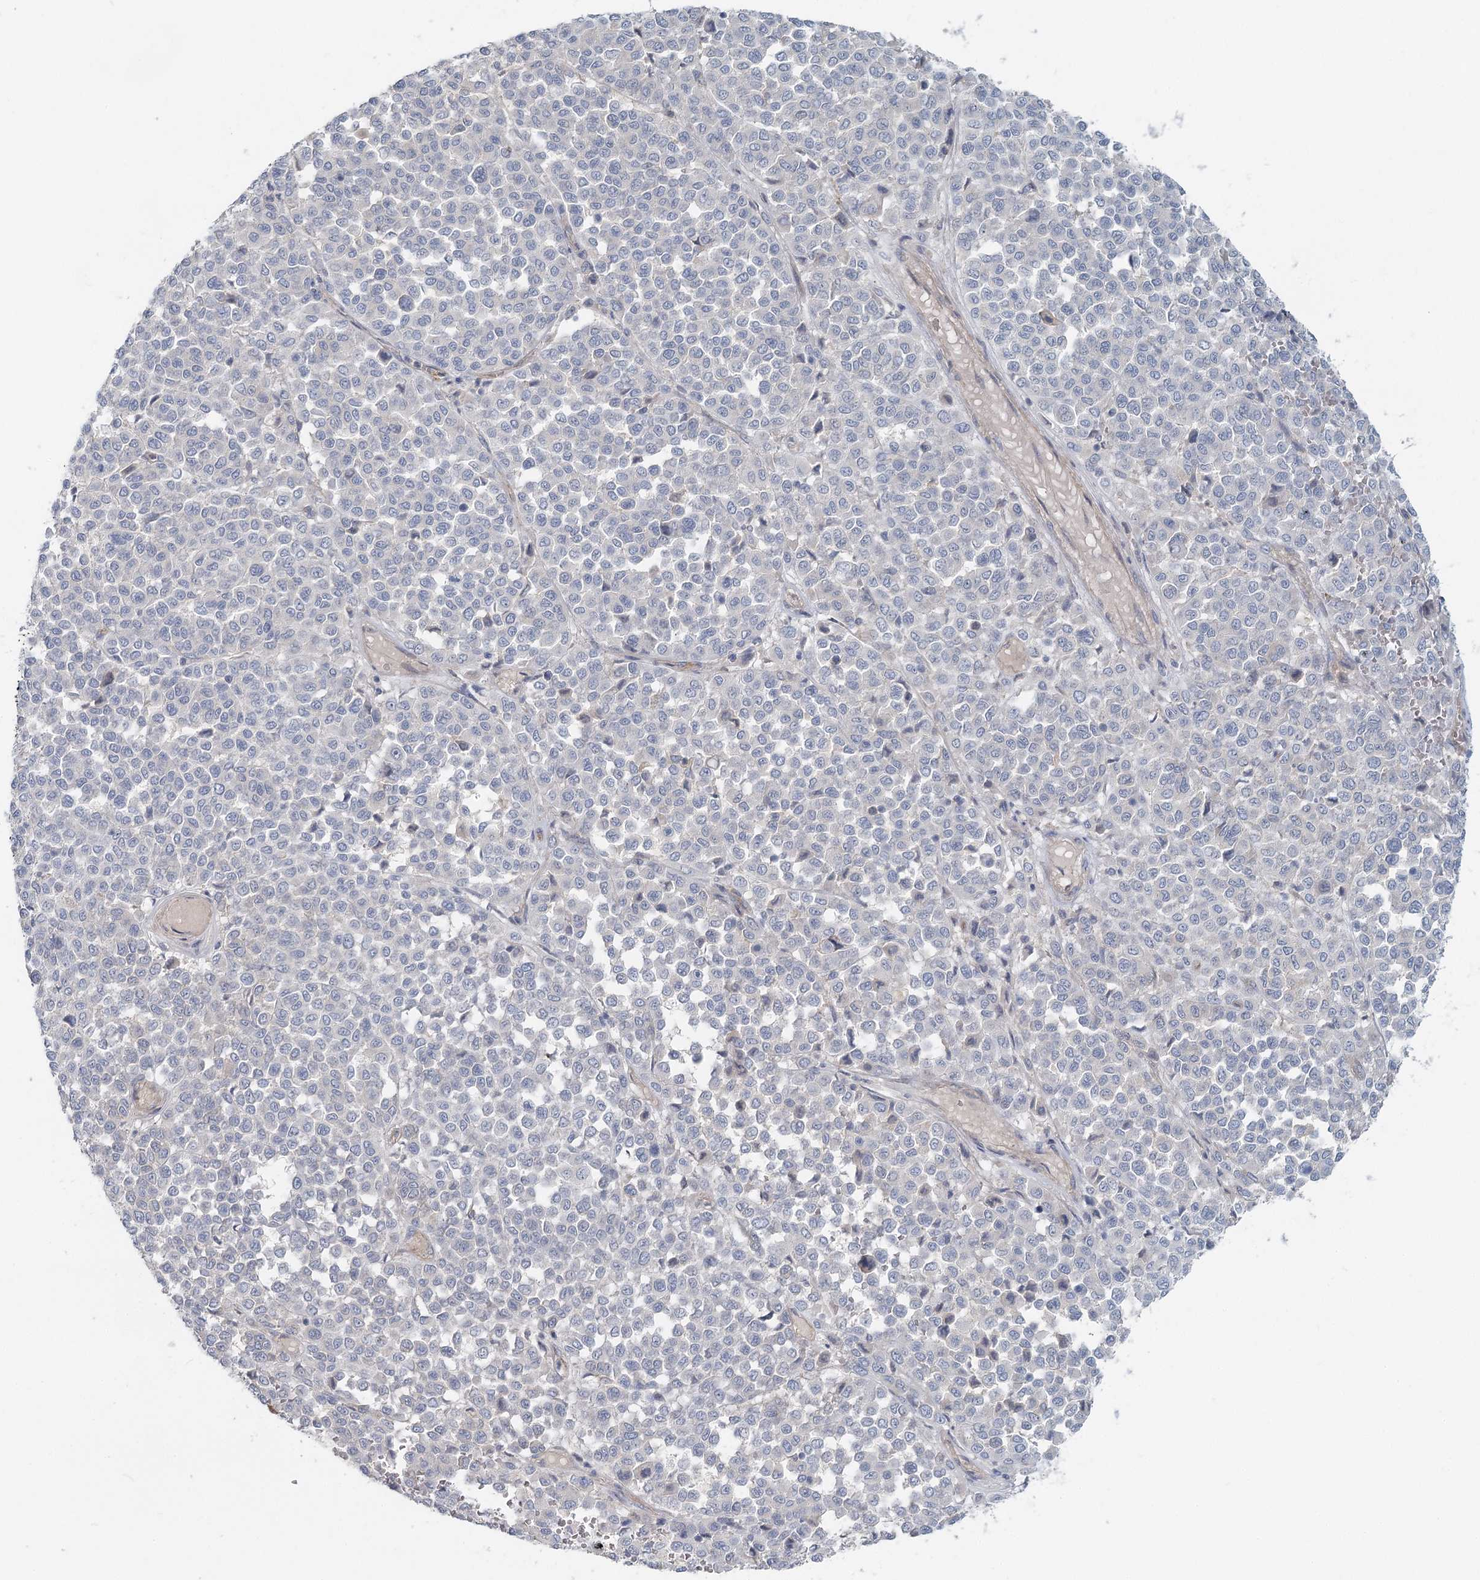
{"staining": {"intensity": "negative", "quantity": "none", "location": "none"}, "tissue": "melanoma", "cell_type": "Tumor cells", "image_type": "cancer", "snomed": [{"axis": "morphology", "description": "Malignant melanoma, Metastatic site"}, {"axis": "topography", "description": "Pancreas"}], "caption": "Immunohistochemistry image of melanoma stained for a protein (brown), which displays no positivity in tumor cells.", "gene": "DNMBP", "patient": {"sex": "female", "age": 30}}